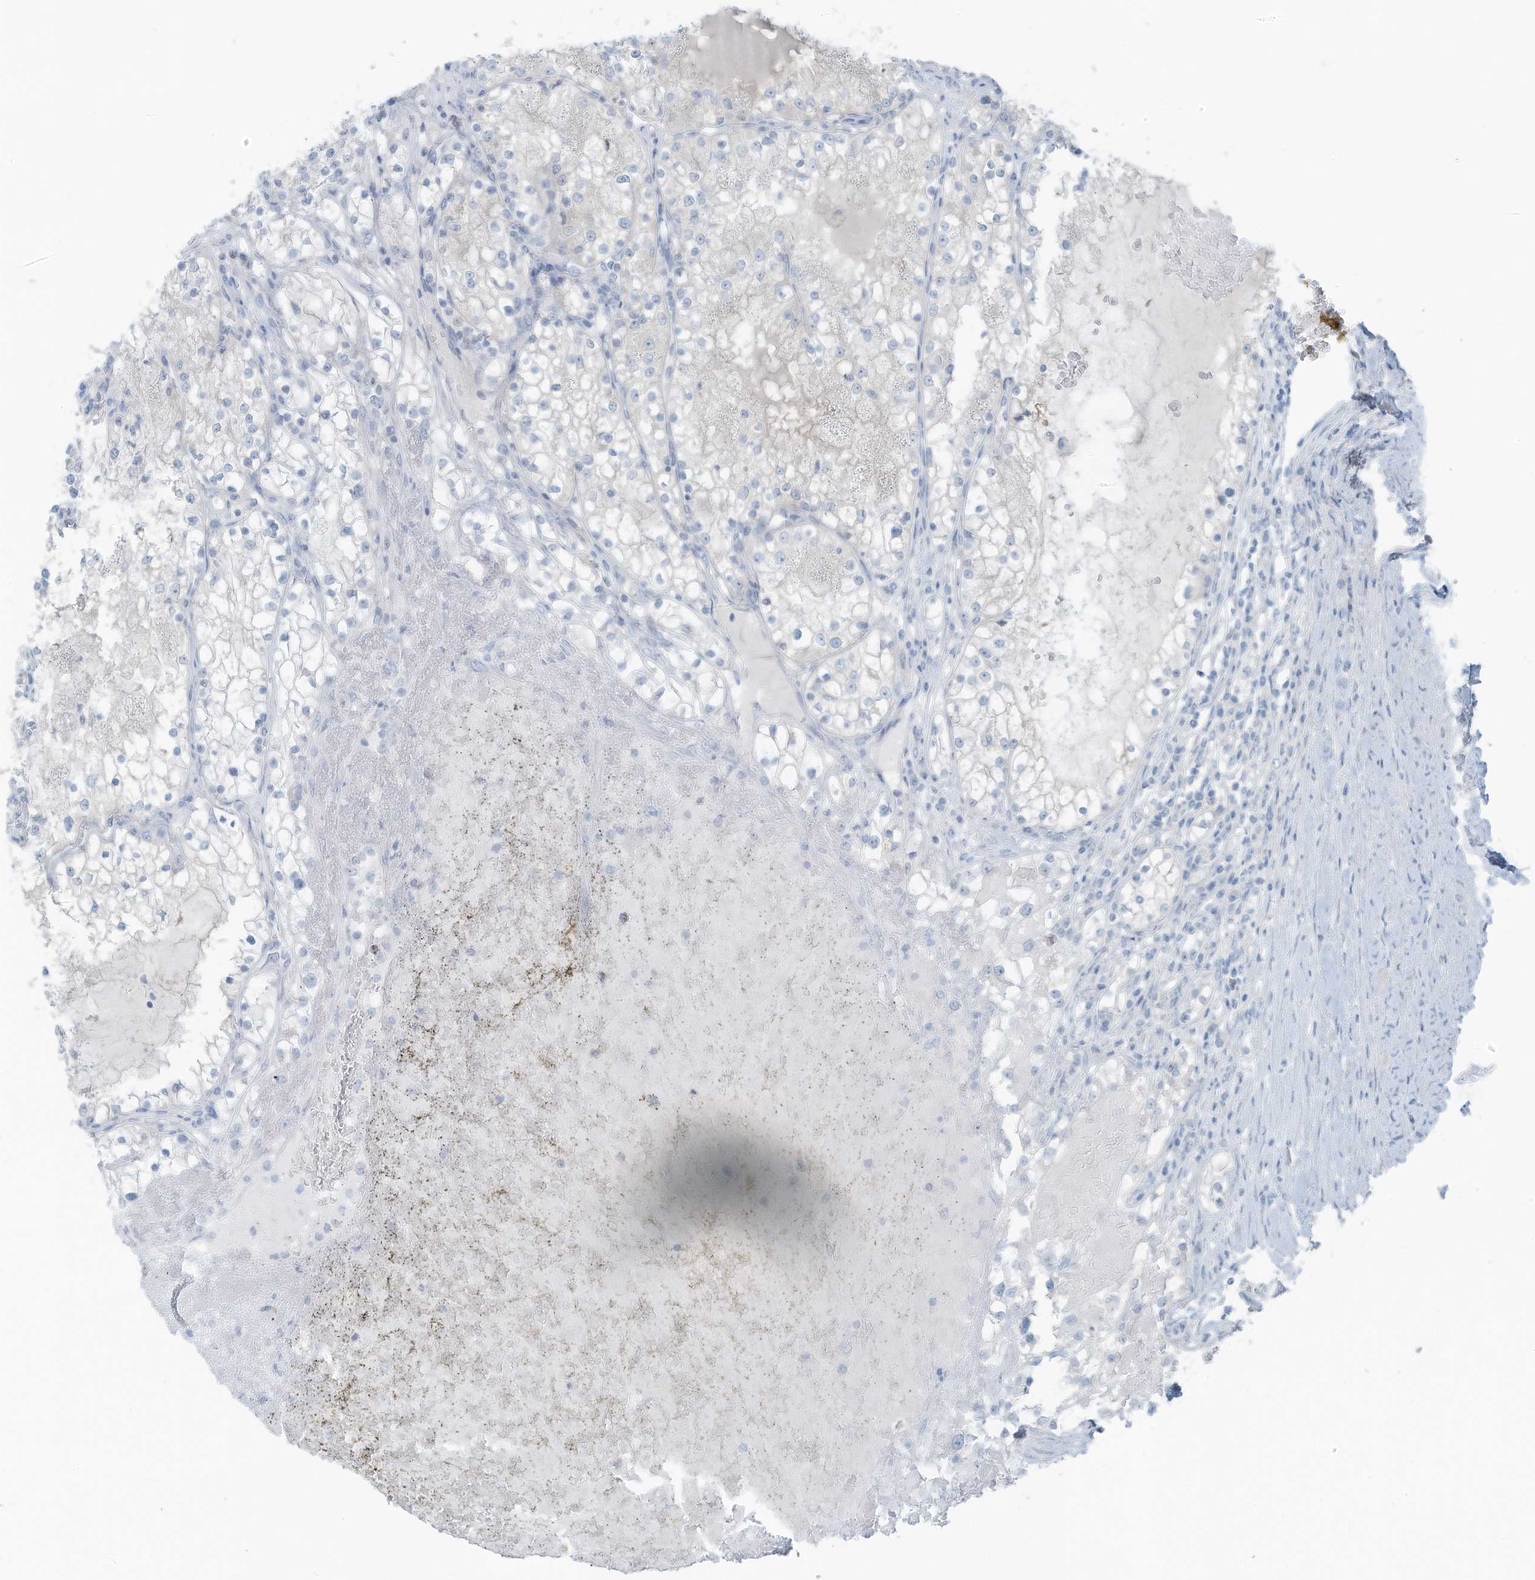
{"staining": {"intensity": "negative", "quantity": "none", "location": "none"}, "tissue": "renal cancer", "cell_type": "Tumor cells", "image_type": "cancer", "snomed": [{"axis": "morphology", "description": "Normal tissue, NOS"}, {"axis": "morphology", "description": "Adenocarcinoma, NOS"}, {"axis": "topography", "description": "Kidney"}], "caption": "High magnification brightfield microscopy of renal adenocarcinoma stained with DAB (brown) and counterstained with hematoxylin (blue): tumor cells show no significant expression. (Stains: DAB (3,3'-diaminobenzidine) immunohistochemistry (IHC) with hematoxylin counter stain, Microscopy: brightfield microscopy at high magnification).", "gene": "SLC25A43", "patient": {"sex": "male", "age": 68}}